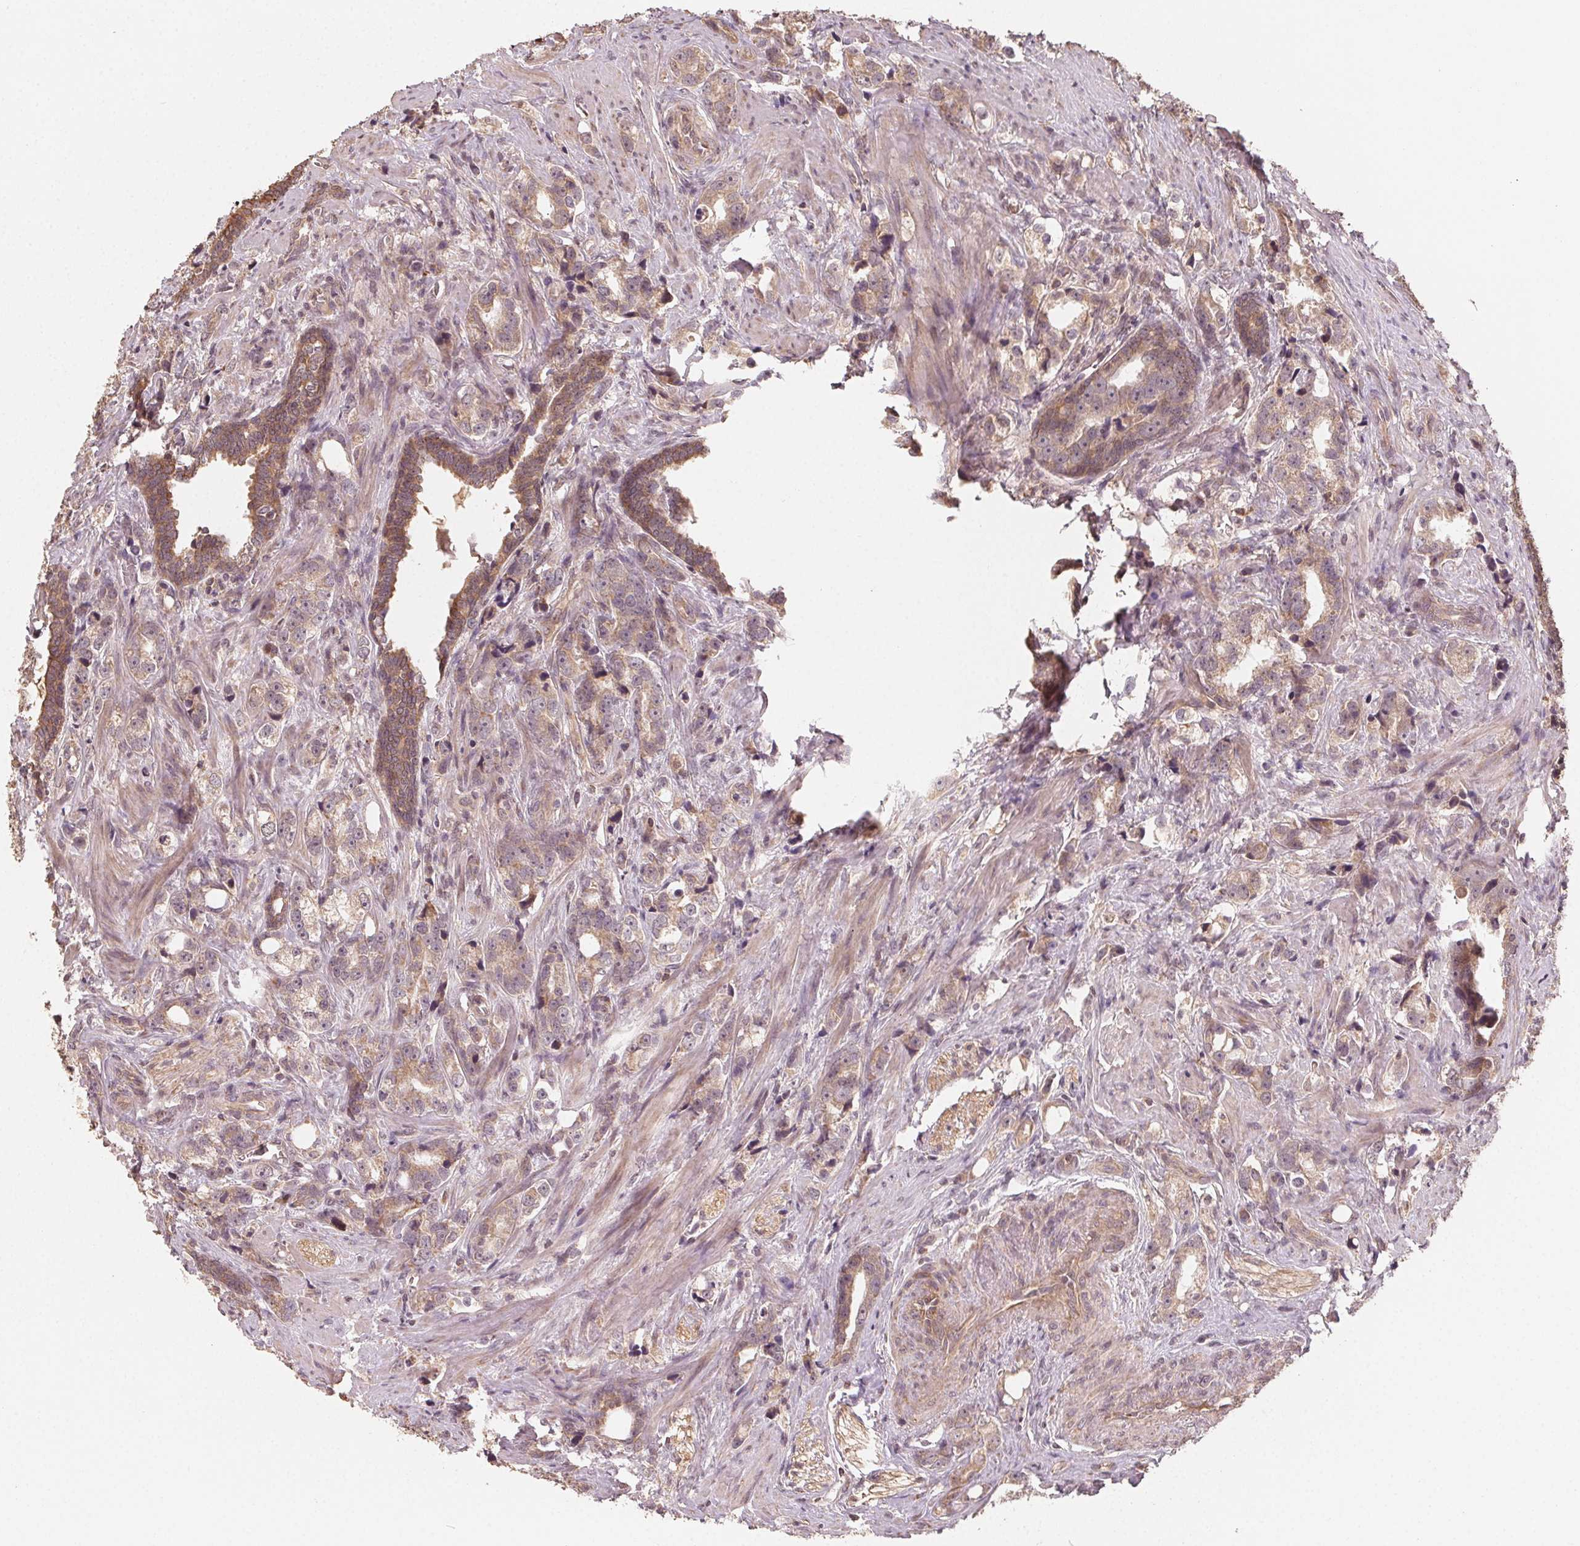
{"staining": {"intensity": "weak", "quantity": ">75%", "location": "cytoplasmic/membranous"}, "tissue": "prostate cancer", "cell_type": "Tumor cells", "image_type": "cancer", "snomed": [{"axis": "morphology", "description": "Adenocarcinoma, NOS"}, {"axis": "topography", "description": "Prostate and seminal vesicle, NOS"}], "caption": "Immunohistochemical staining of human prostate cancer (adenocarcinoma) shows weak cytoplasmic/membranous protein positivity in approximately >75% of tumor cells.", "gene": "WBP2", "patient": {"sex": "male", "age": 63}}